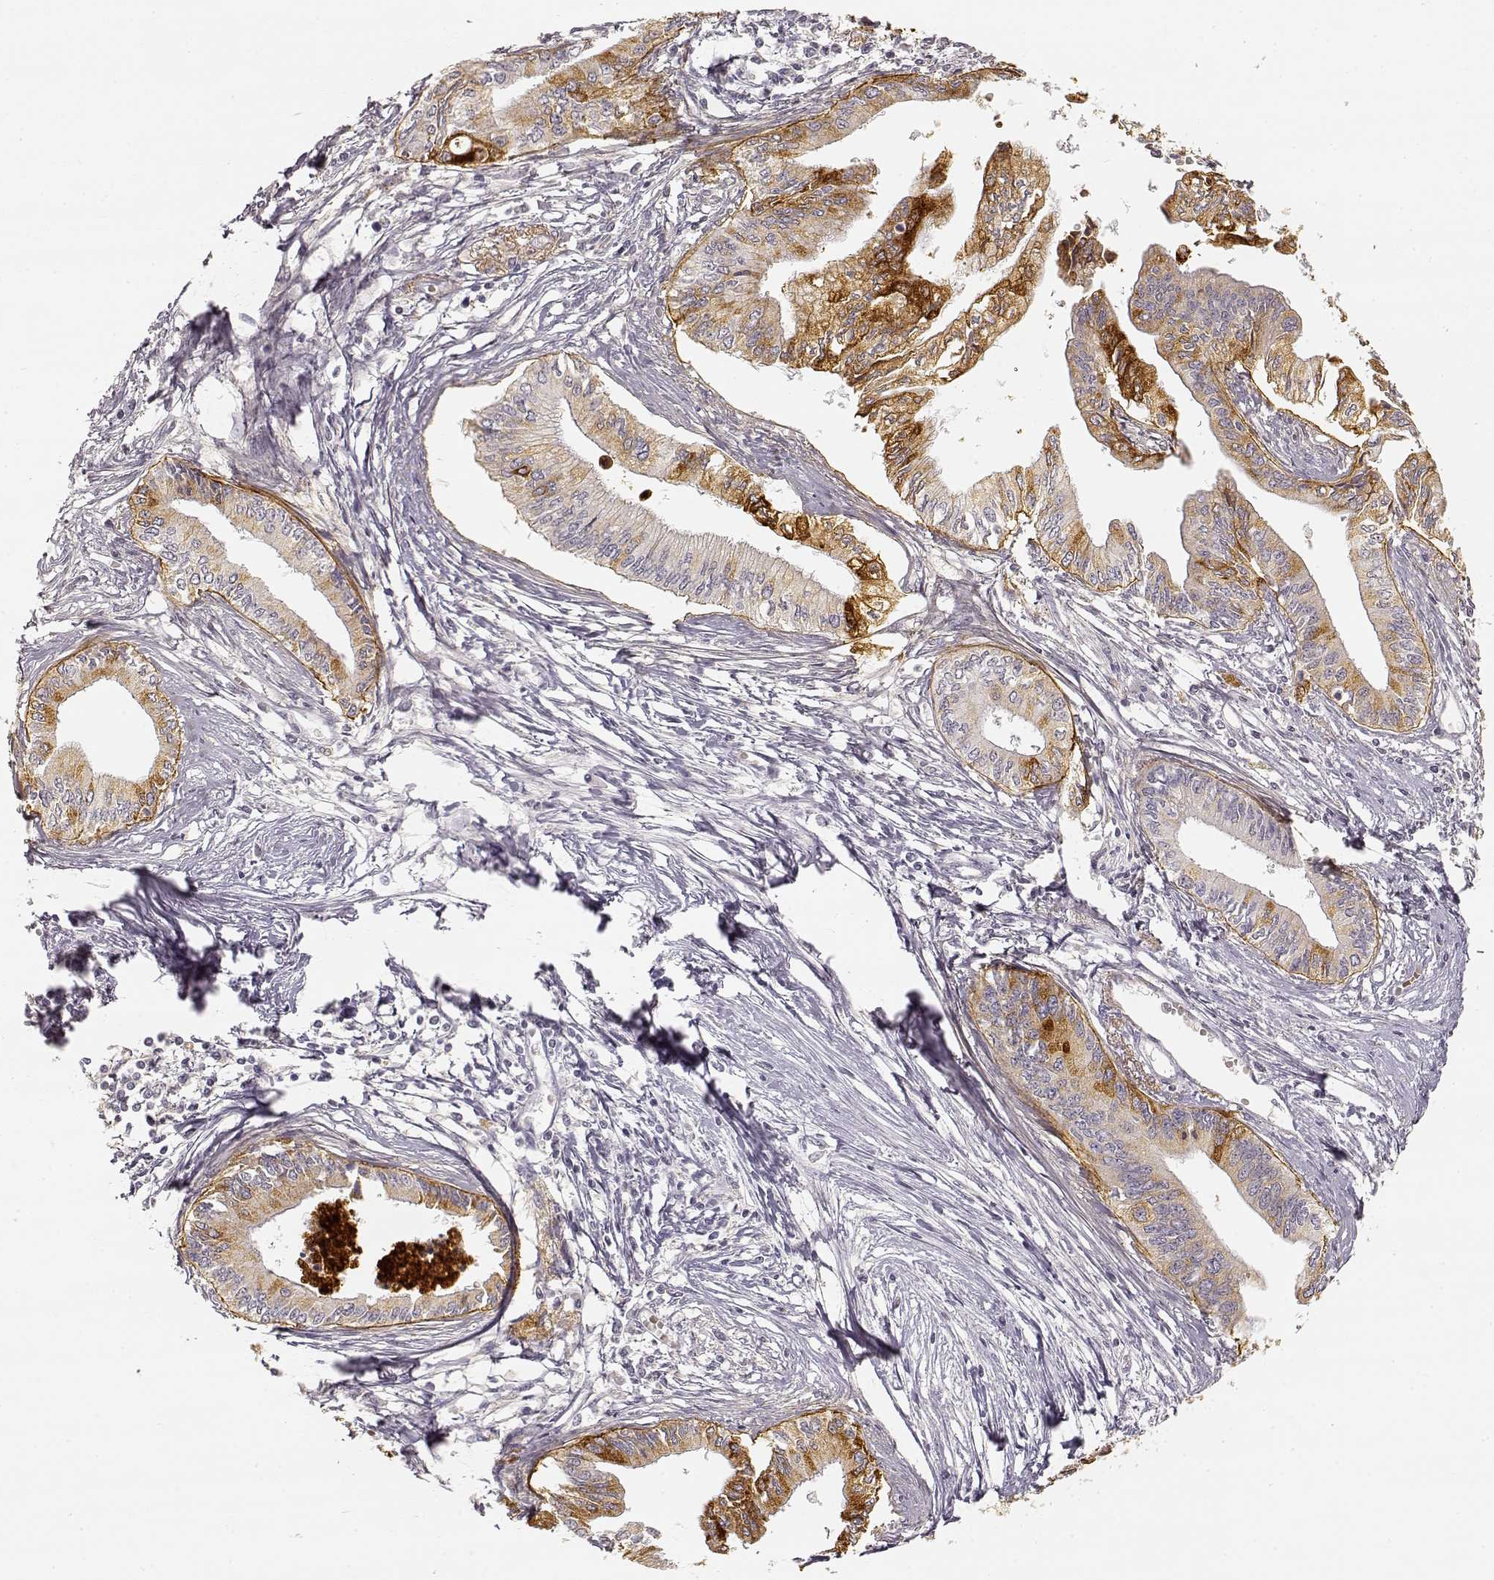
{"staining": {"intensity": "strong", "quantity": ">75%", "location": "cytoplasmic/membranous"}, "tissue": "pancreatic cancer", "cell_type": "Tumor cells", "image_type": "cancer", "snomed": [{"axis": "morphology", "description": "Adenocarcinoma, NOS"}, {"axis": "topography", "description": "Pancreas"}], "caption": "DAB immunohistochemical staining of adenocarcinoma (pancreatic) demonstrates strong cytoplasmic/membranous protein expression in approximately >75% of tumor cells.", "gene": "LAMC2", "patient": {"sex": "female", "age": 61}}